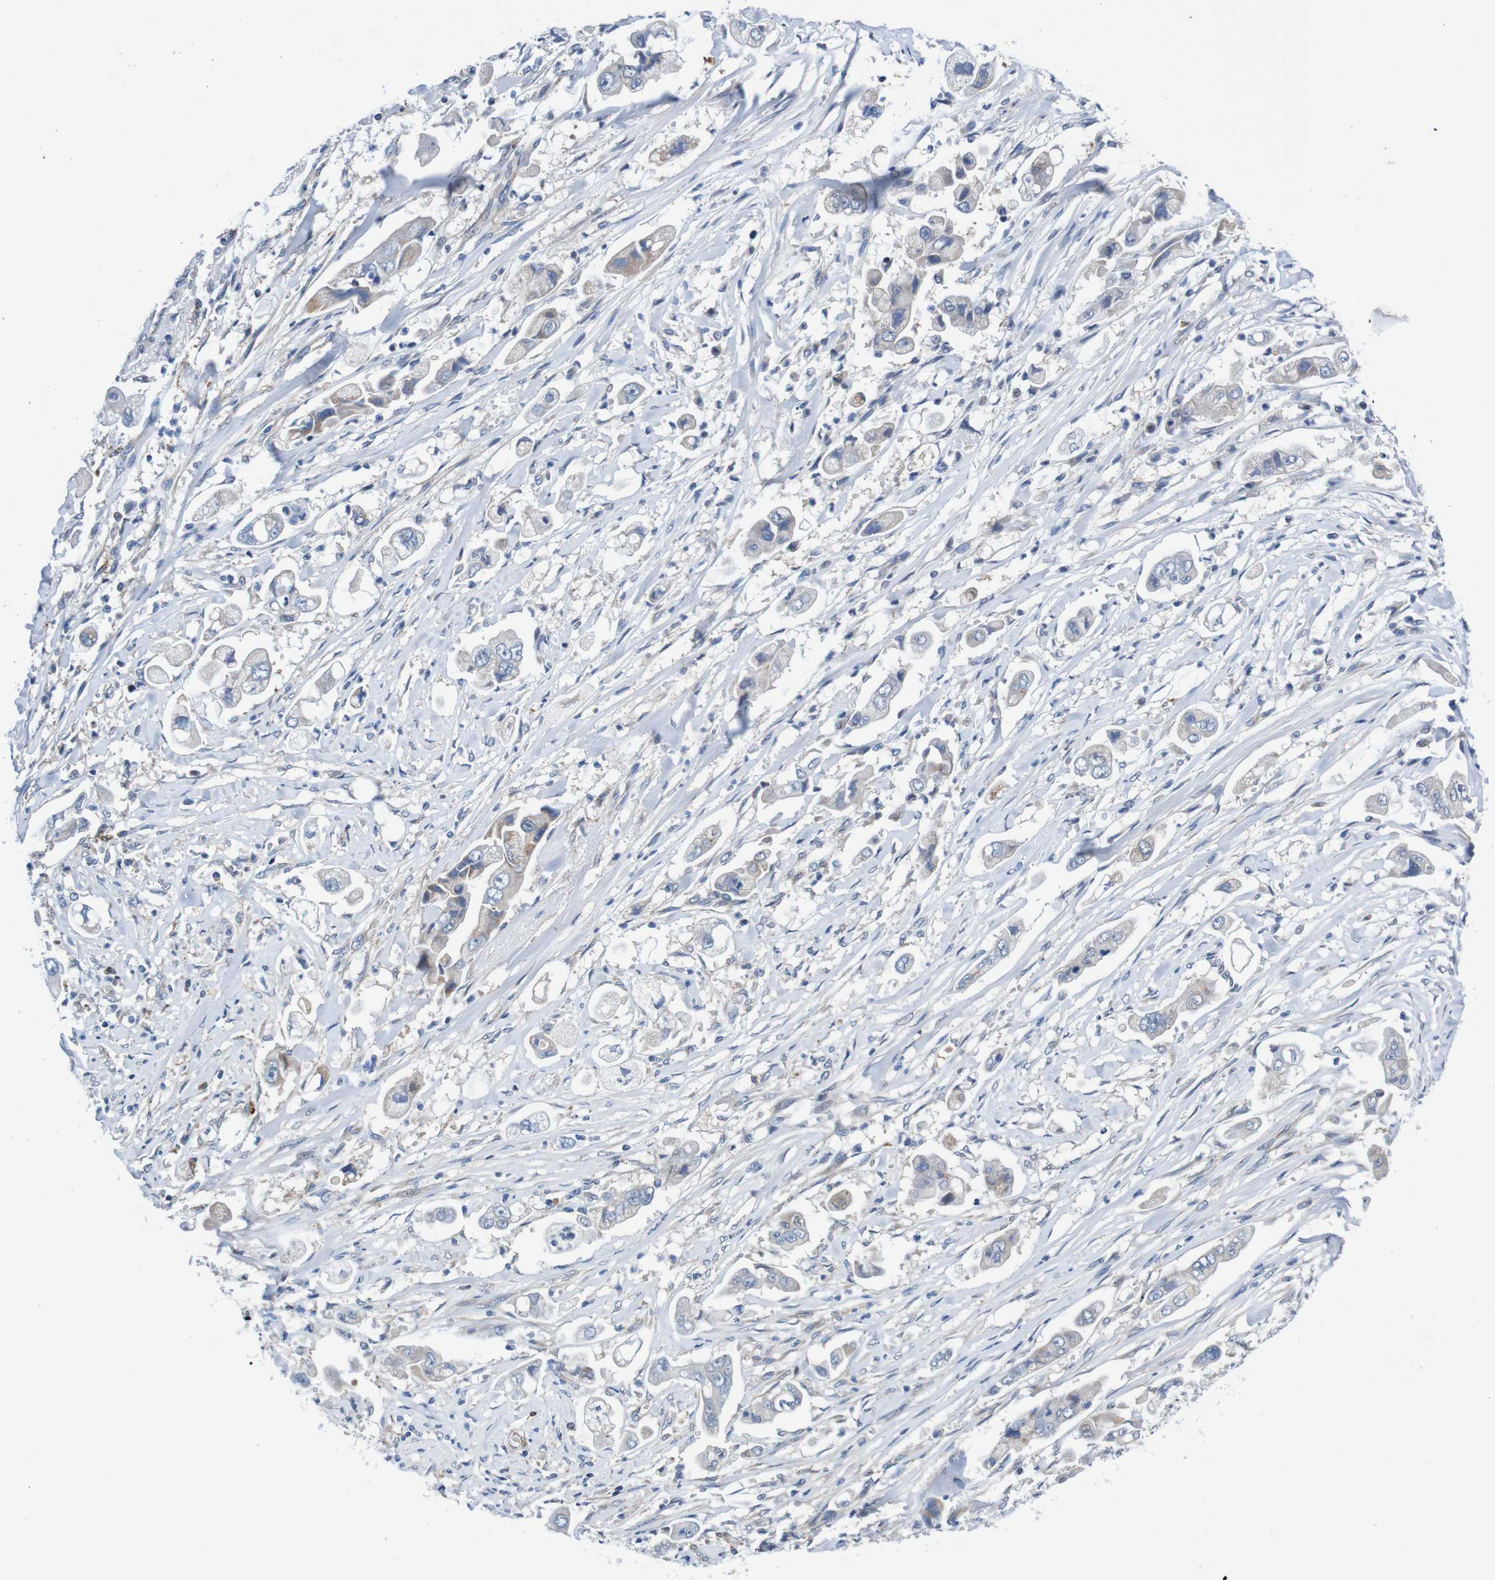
{"staining": {"intensity": "weak", "quantity": "<25%", "location": "cytoplasmic/membranous"}, "tissue": "stomach cancer", "cell_type": "Tumor cells", "image_type": "cancer", "snomed": [{"axis": "morphology", "description": "Adenocarcinoma, NOS"}, {"axis": "topography", "description": "Stomach"}], "caption": "Micrograph shows no protein staining in tumor cells of adenocarcinoma (stomach) tissue.", "gene": "CPED1", "patient": {"sex": "male", "age": 62}}